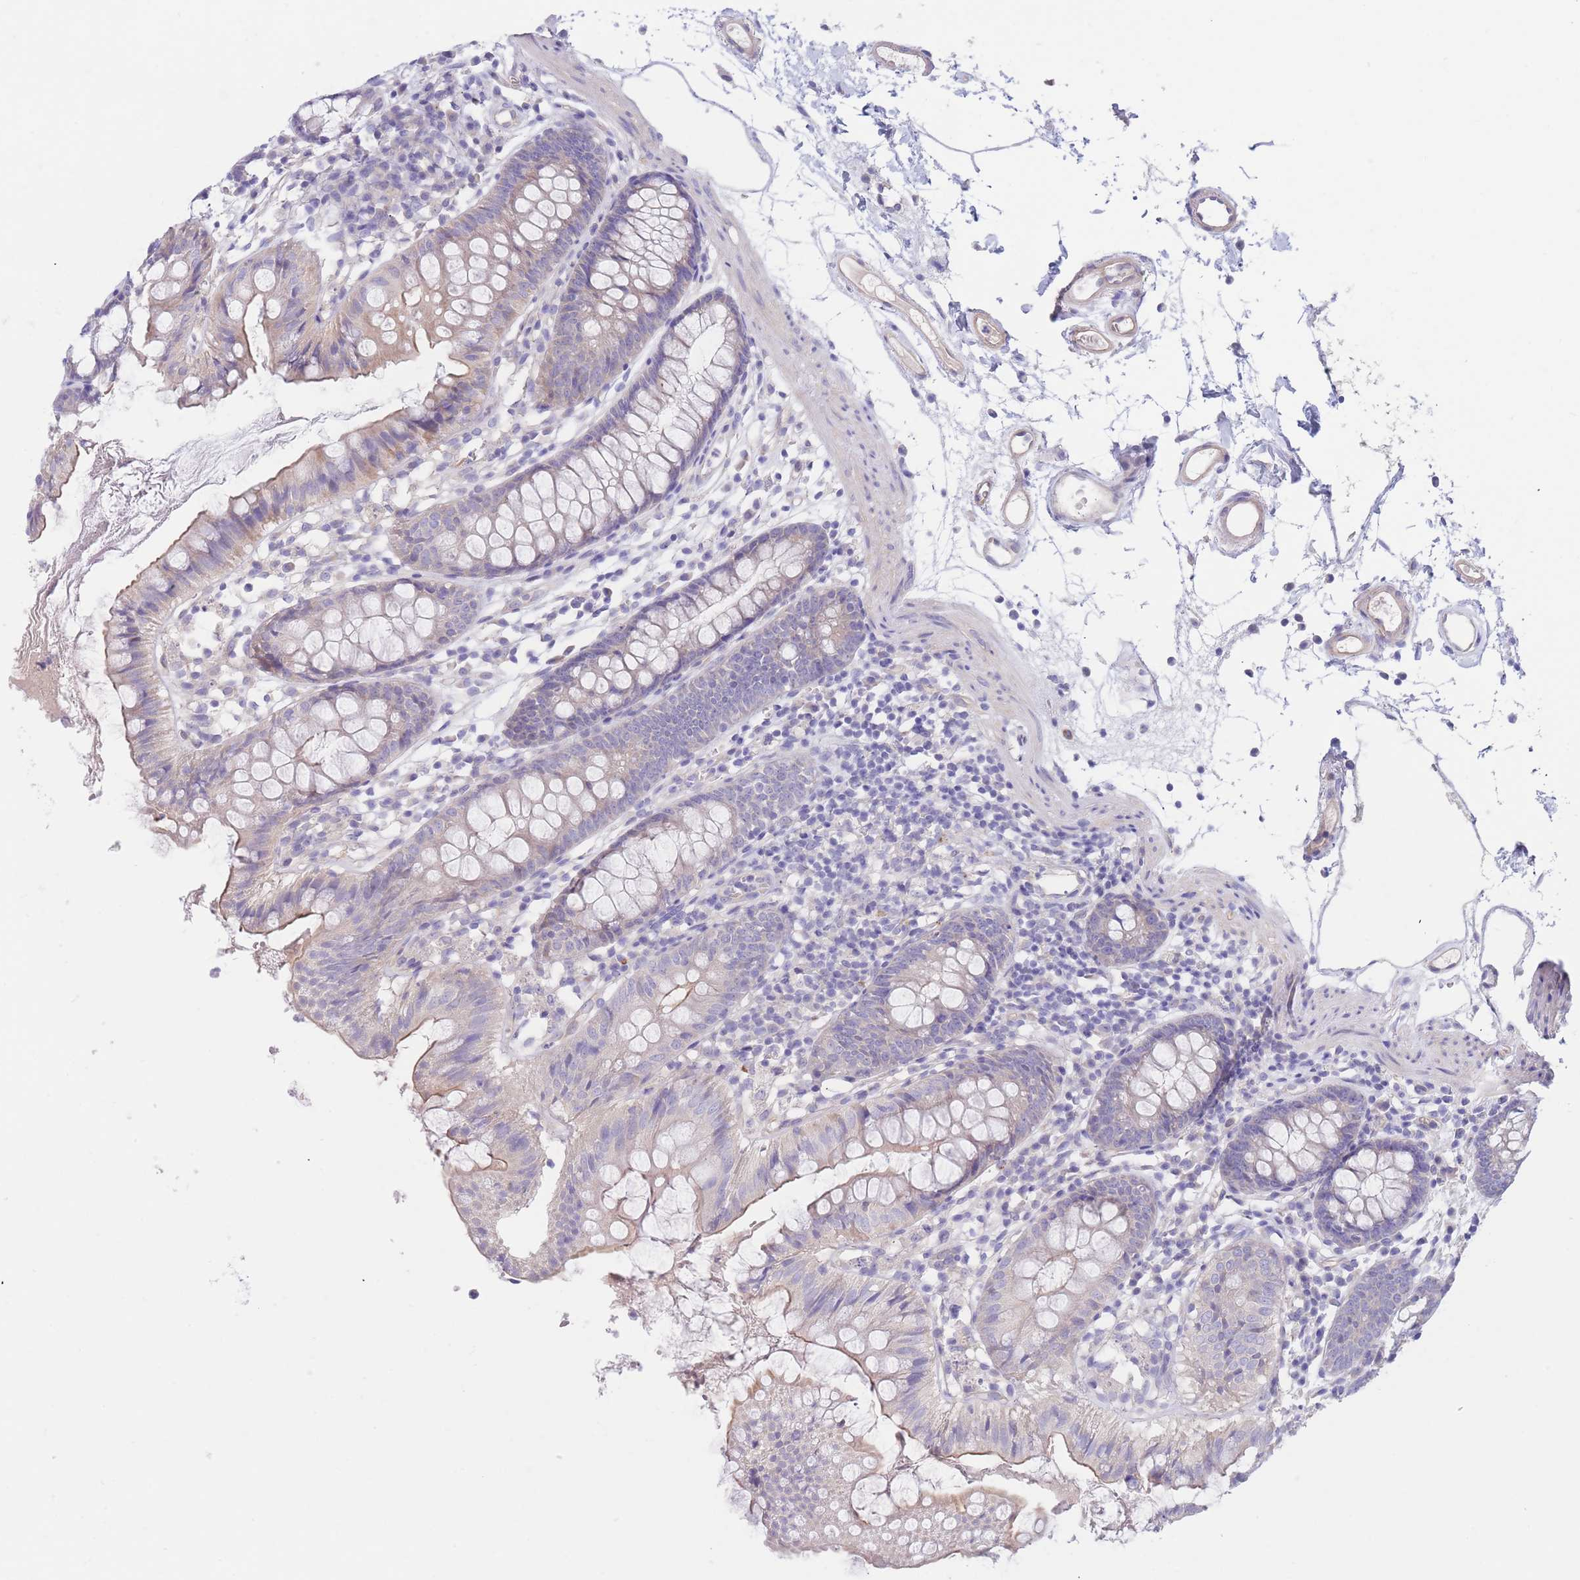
{"staining": {"intensity": "weak", "quantity": ">75%", "location": "cytoplasmic/membranous"}, "tissue": "colon", "cell_type": "Endothelial cells", "image_type": "normal", "snomed": [{"axis": "morphology", "description": "Normal tissue, NOS"}, {"axis": "topography", "description": "Colon"}], "caption": "Endothelial cells display weak cytoplasmic/membranous positivity in approximately >75% of cells in normal colon. Ihc stains the protein of interest in brown and the nuclei are stained blue.", "gene": "ZNF281", "patient": {"sex": "female", "age": 84}}